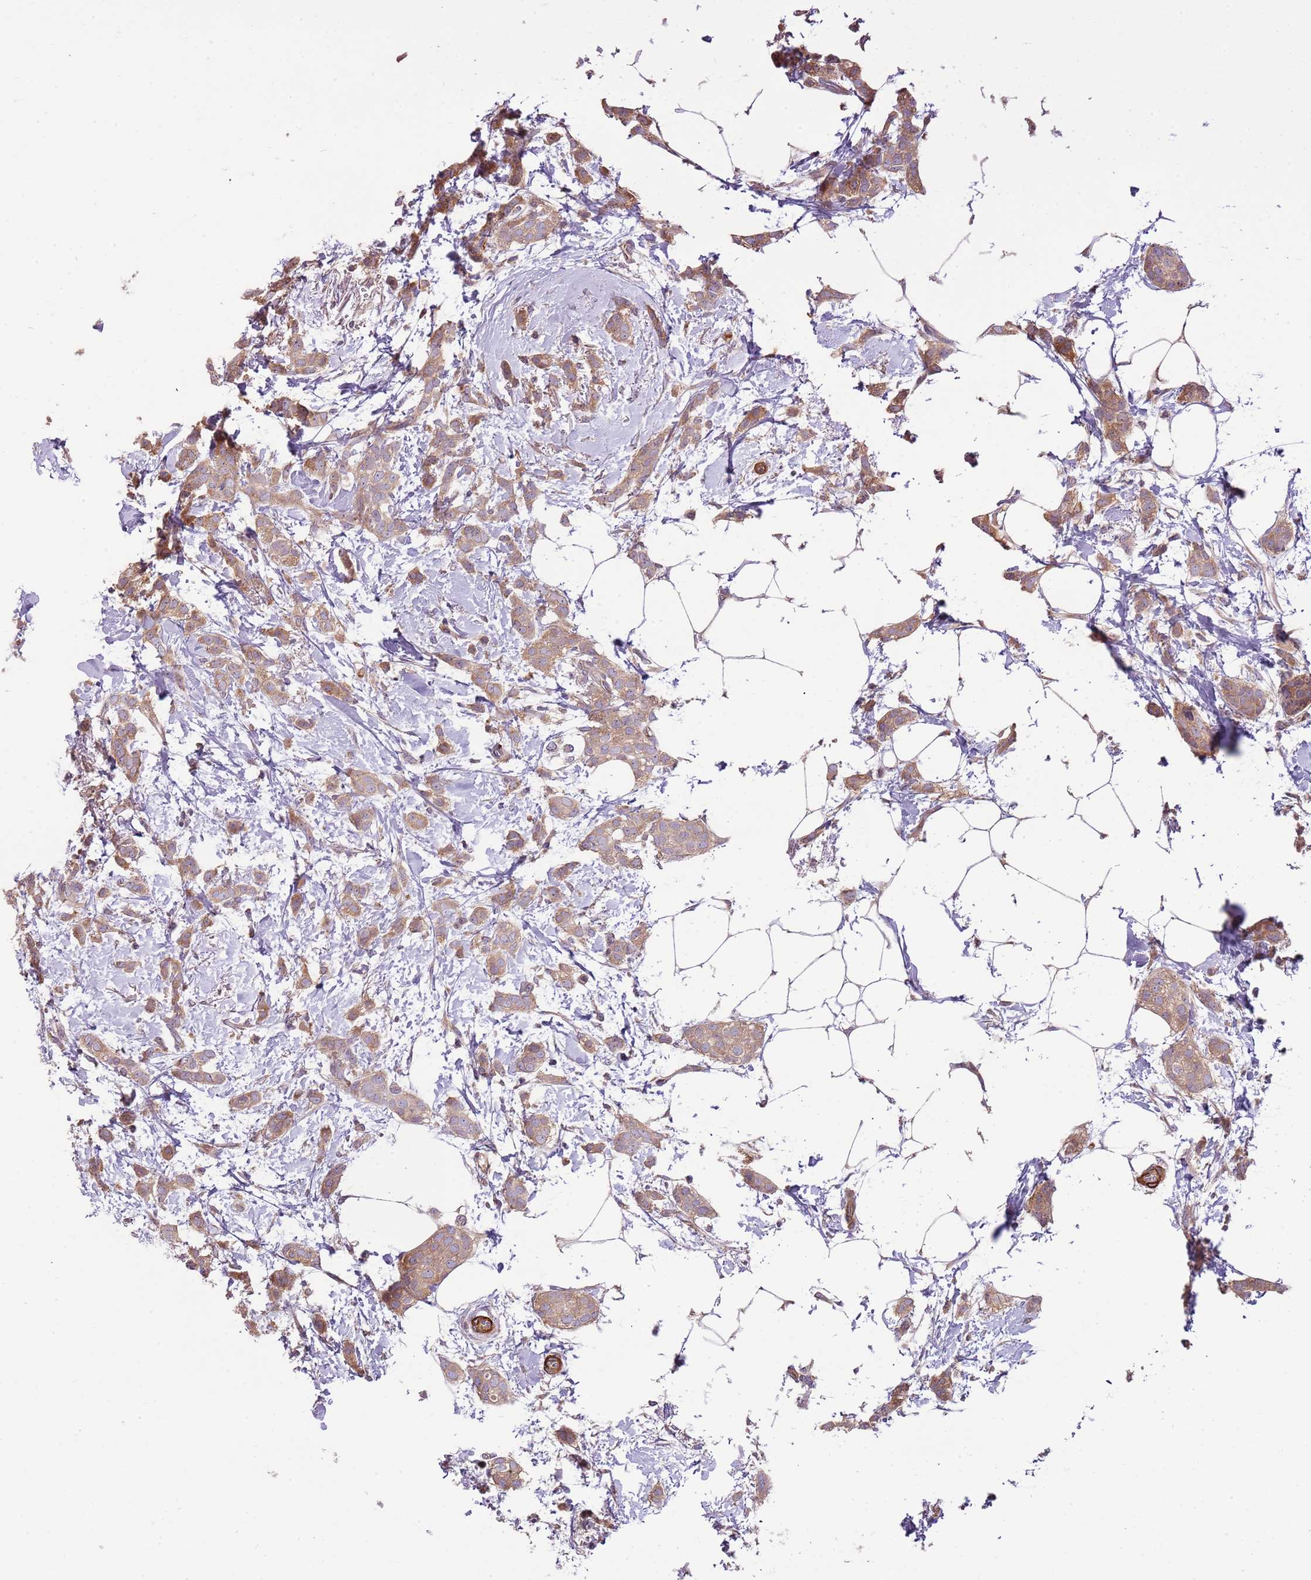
{"staining": {"intensity": "weak", "quantity": ">75%", "location": "cytoplasmic/membranous"}, "tissue": "breast cancer", "cell_type": "Tumor cells", "image_type": "cancer", "snomed": [{"axis": "morphology", "description": "Duct carcinoma"}, {"axis": "topography", "description": "Breast"}], "caption": "The immunohistochemical stain labels weak cytoplasmic/membranous expression in tumor cells of invasive ductal carcinoma (breast) tissue.", "gene": "RNF128", "patient": {"sex": "female", "age": 72}}